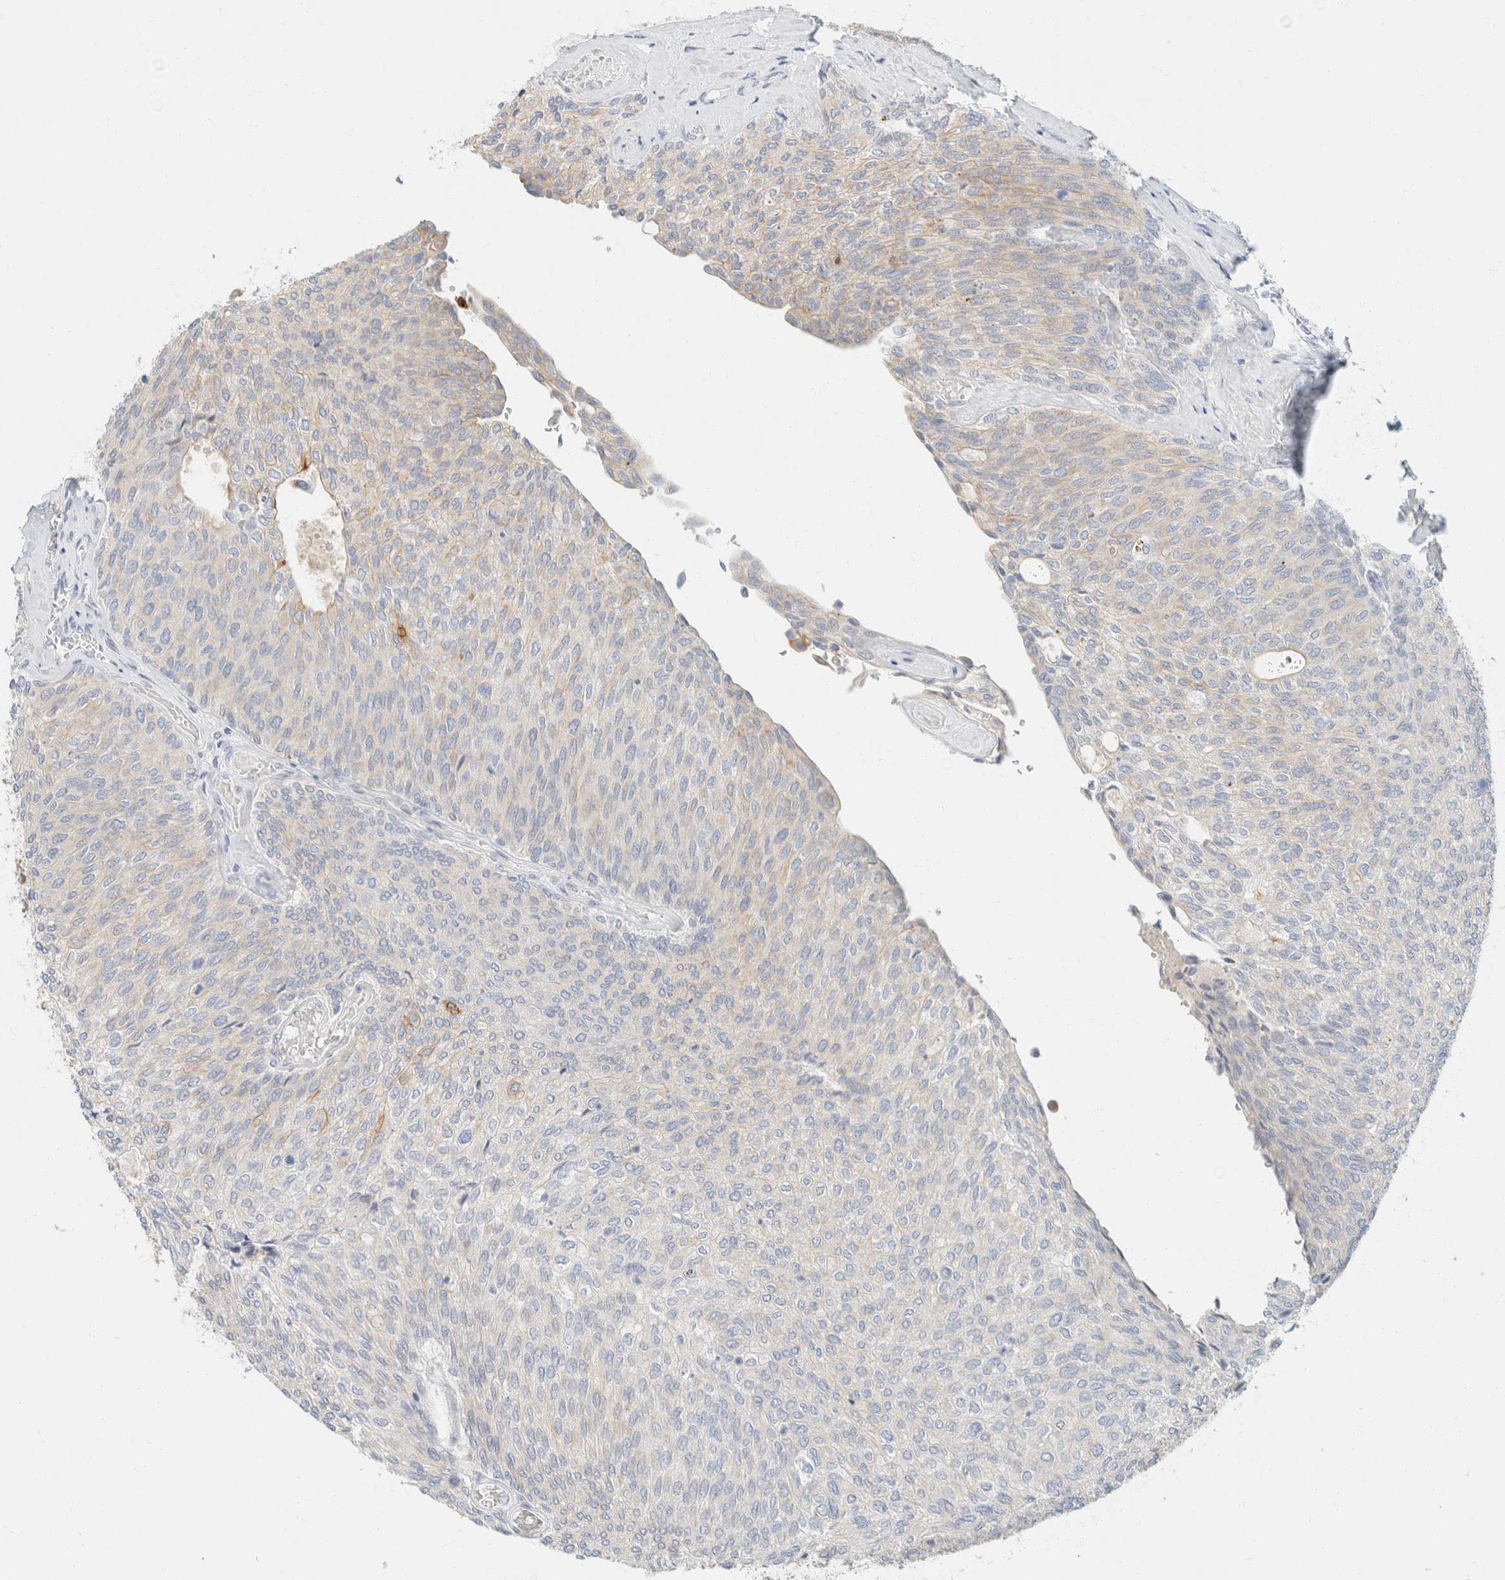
{"staining": {"intensity": "moderate", "quantity": "<25%", "location": "cytoplasmic/membranous"}, "tissue": "urothelial cancer", "cell_type": "Tumor cells", "image_type": "cancer", "snomed": [{"axis": "morphology", "description": "Urothelial carcinoma, Low grade"}, {"axis": "topography", "description": "Urinary bladder"}], "caption": "Urothelial cancer was stained to show a protein in brown. There is low levels of moderate cytoplasmic/membranous staining in approximately <25% of tumor cells.", "gene": "KRT20", "patient": {"sex": "female", "age": 79}}